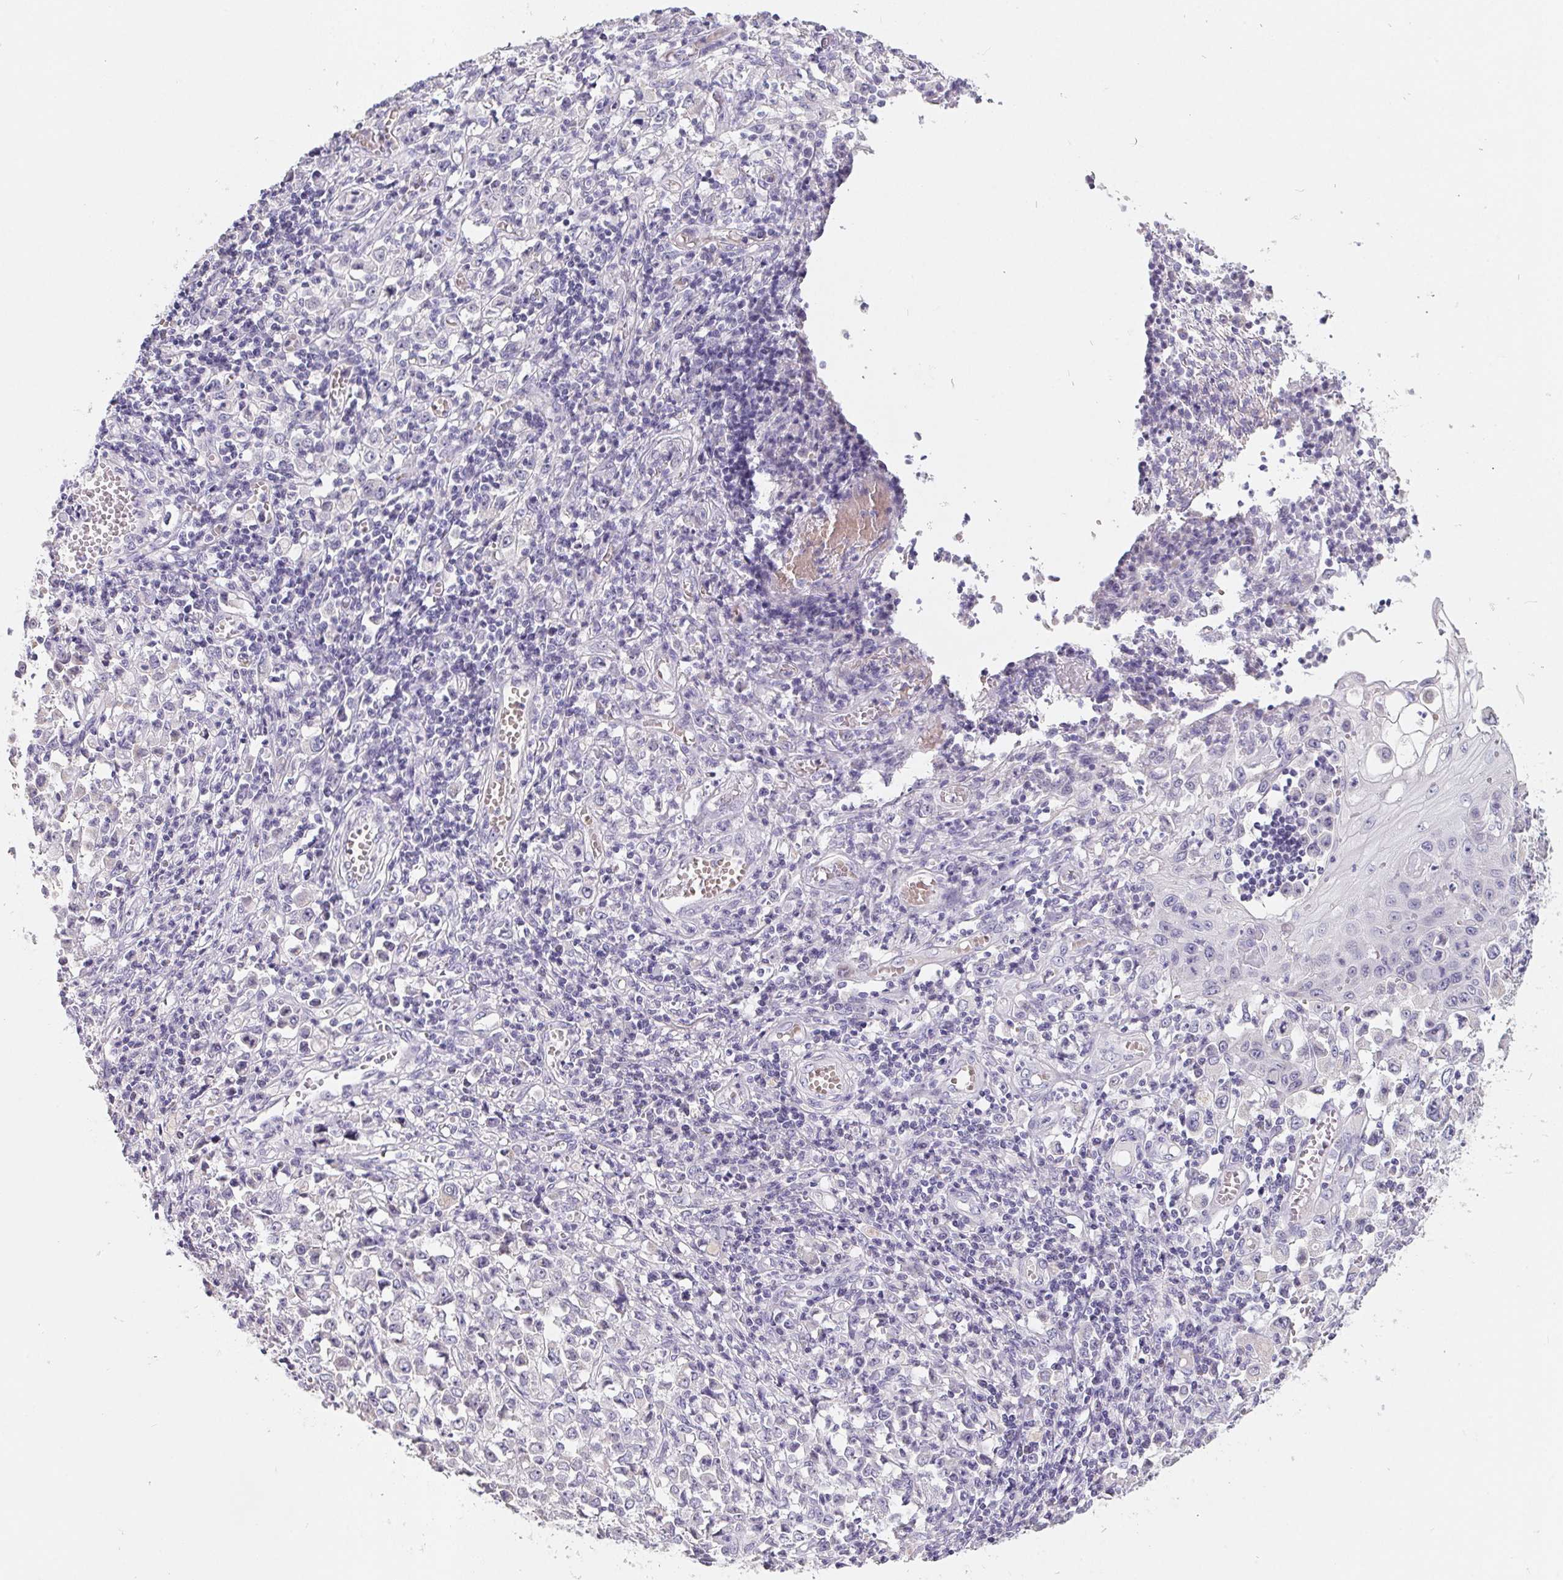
{"staining": {"intensity": "negative", "quantity": "none", "location": "none"}, "tissue": "stomach cancer", "cell_type": "Tumor cells", "image_type": "cancer", "snomed": [{"axis": "morphology", "description": "Adenocarcinoma, NOS"}, {"axis": "topography", "description": "Stomach, upper"}], "caption": "There is no significant expression in tumor cells of stomach adenocarcinoma.", "gene": "FDX1", "patient": {"sex": "male", "age": 70}}